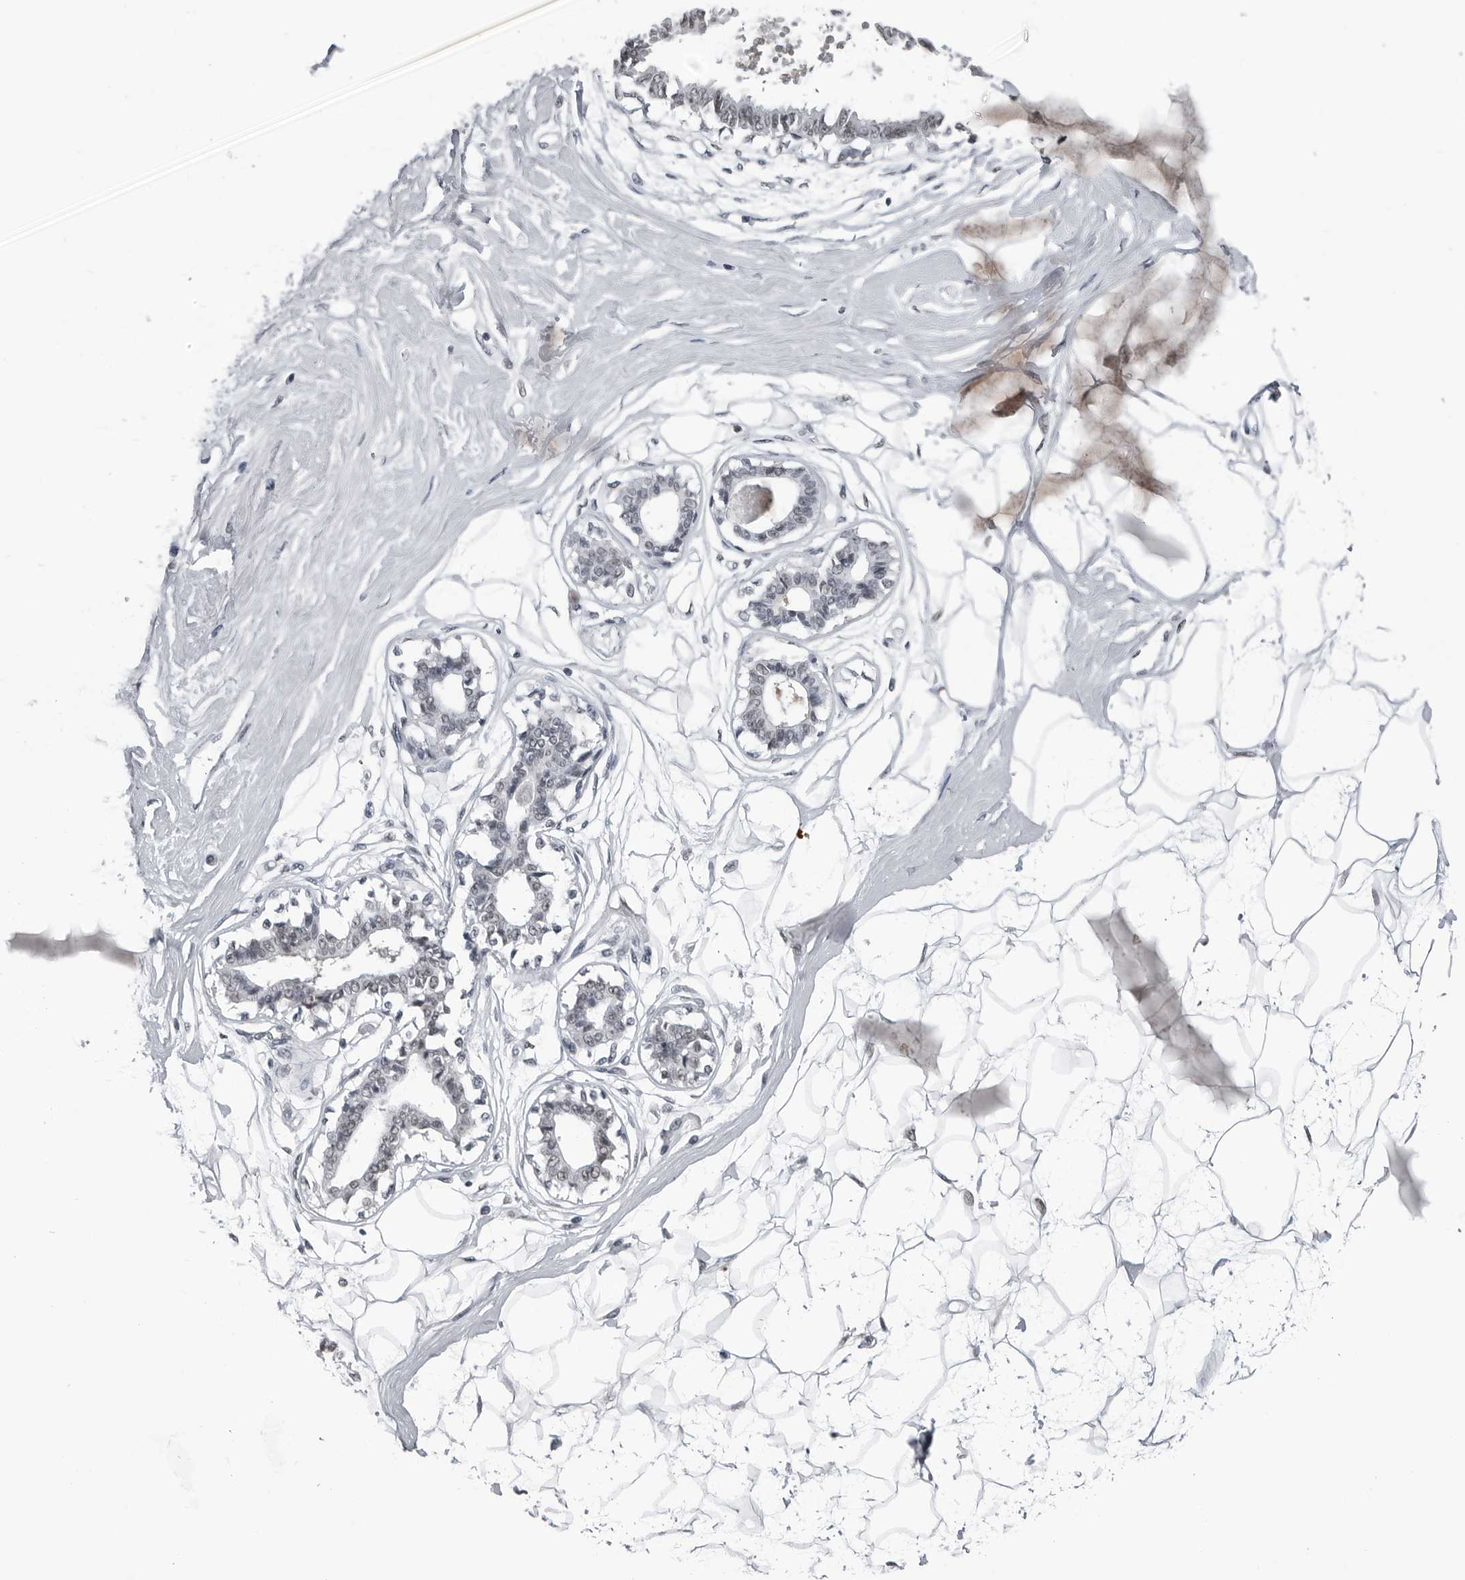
{"staining": {"intensity": "negative", "quantity": "none", "location": "none"}, "tissue": "breast", "cell_type": "Adipocytes", "image_type": "normal", "snomed": [{"axis": "morphology", "description": "Normal tissue, NOS"}, {"axis": "topography", "description": "Breast"}], "caption": "Breast stained for a protein using IHC exhibits no staining adipocytes.", "gene": "AKR1A1", "patient": {"sex": "female", "age": 45}}